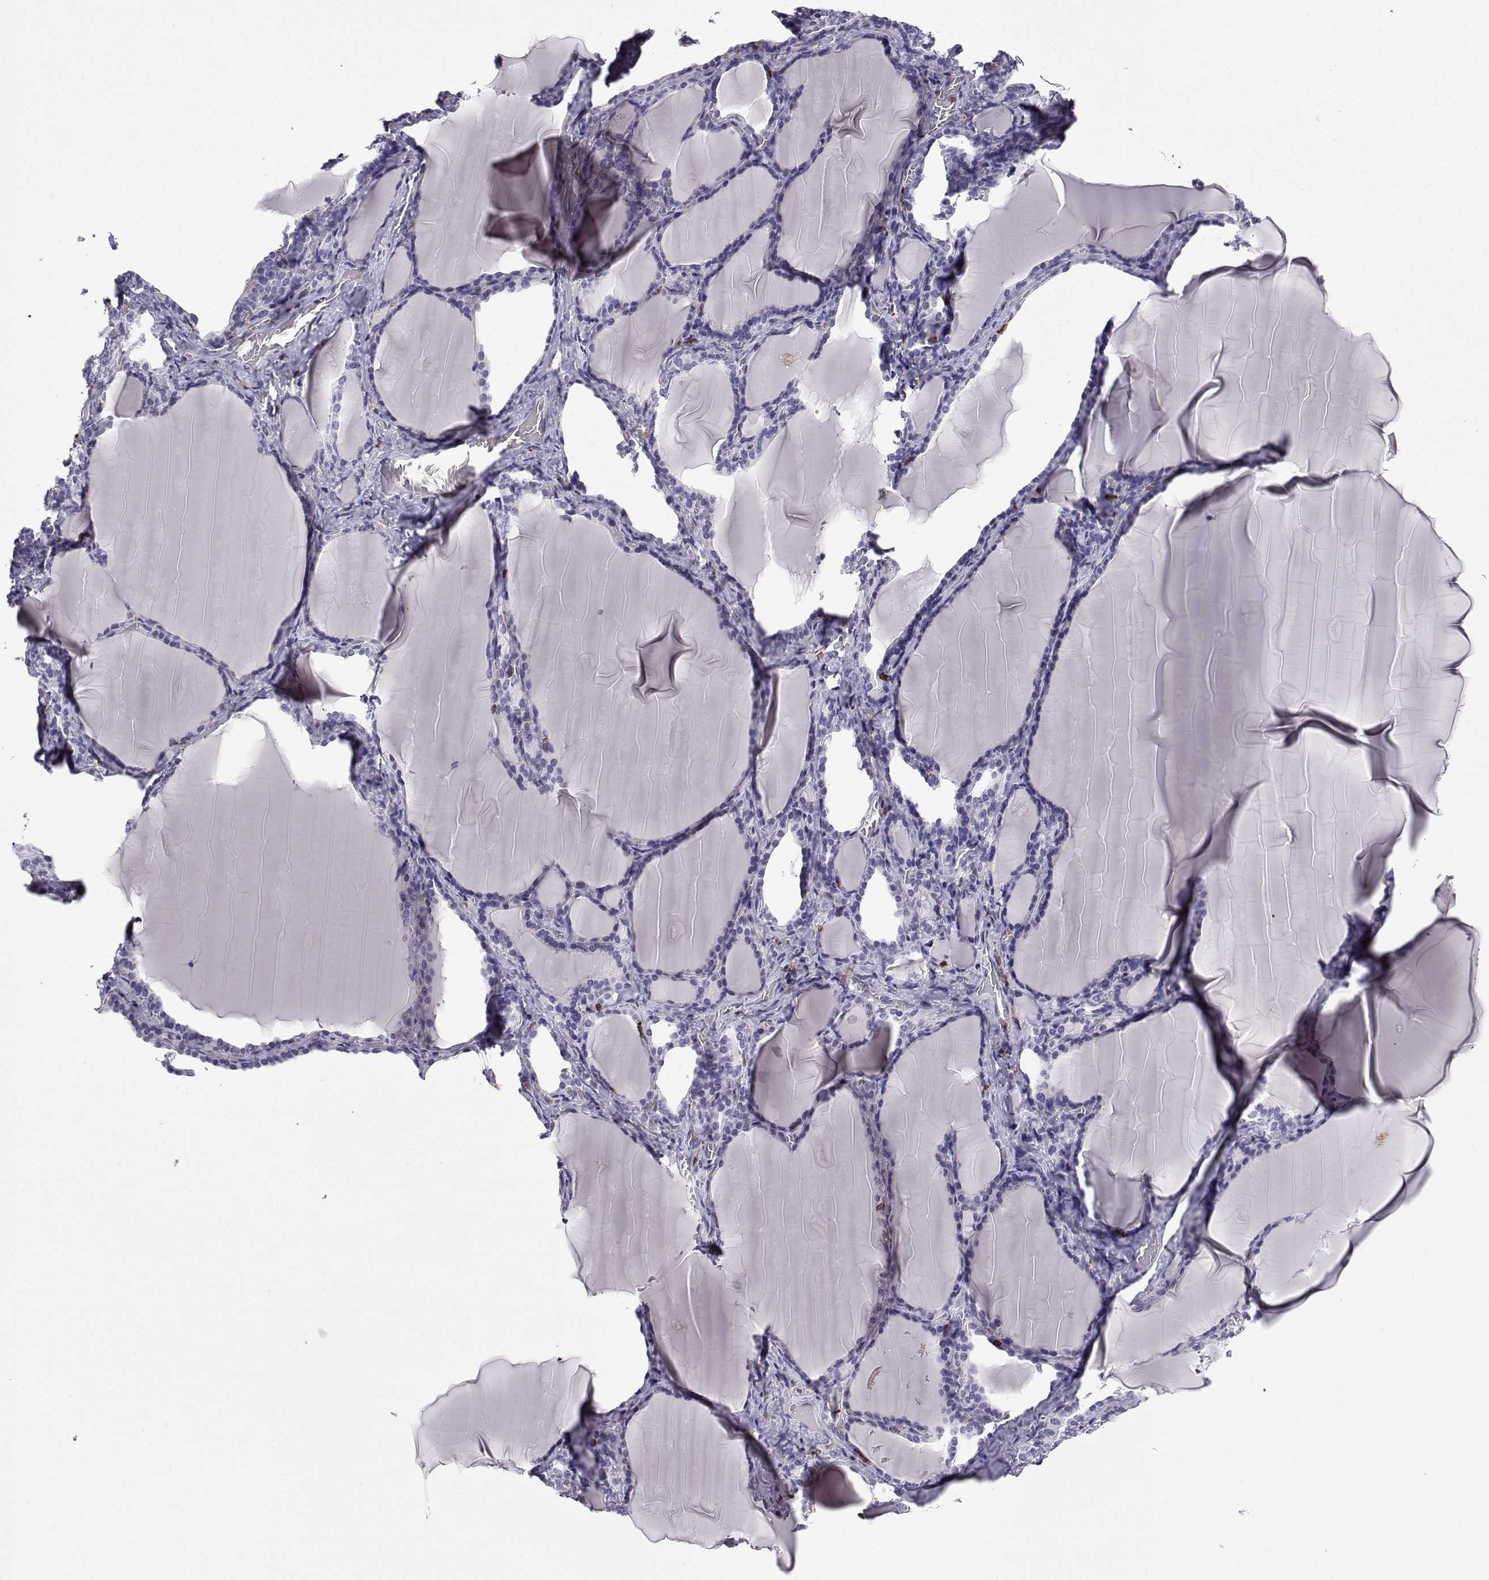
{"staining": {"intensity": "negative", "quantity": "none", "location": "none"}, "tissue": "thyroid gland", "cell_type": "Glandular cells", "image_type": "normal", "snomed": [{"axis": "morphology", "description": "Normal tissue, NOS"}, {"axis": "morphology", "description": "Hyperplasia, NOS"}, {"axis": "topography", "description": "Thyroid gland"}], "caption": "The image demonstrates no staining of glandular cells in benign thyroid gland. (Stains: DAB immunohistochemistry (IHC) with hematoxylin counter stain, Microscopy: brightfield microscopy at high magnification).", "gene": "DOCK10", "patient": {"sex": "female", "age": 27}}